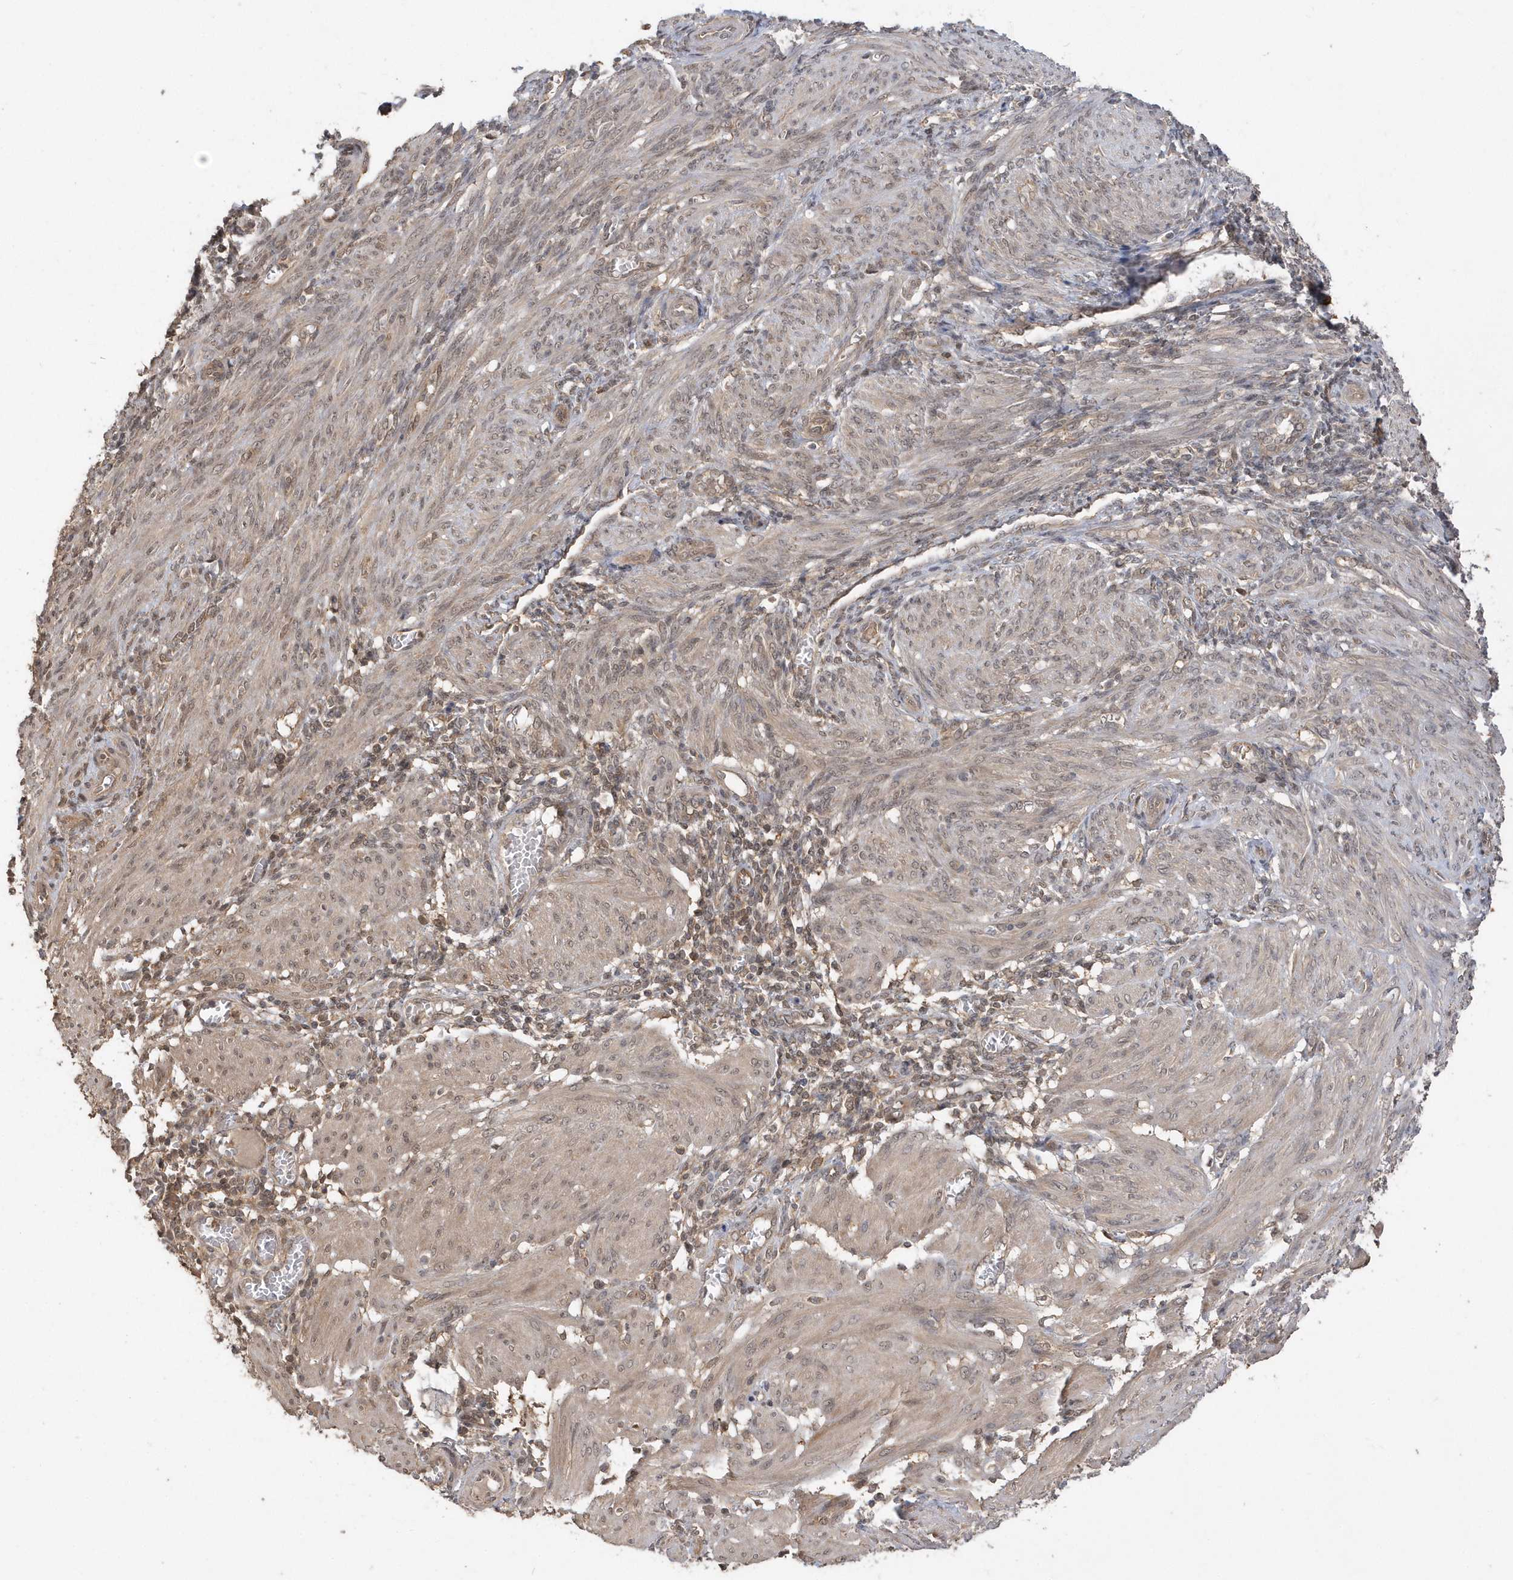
{"staining": {"intensity": "weak", "quantity": "25%-75%", "location": "cytoplasmic/membranous"}, "tissue": "smooth muscle", "cell_type": "Smooth muscle cells", "image_type": "normal", "snomed": [{"axis": "morphology", "description": "Normal tissue, NOS"}, {"axis": "topography", "description": "Smooth muscle"}], "caption": "Protein analysis of benign smooth muscle exhibits weak cytoplasmic/membranous expression in approximately 25%-75% of smooth muscle cells. (IHC, brightfield microscopy, high magnification).", "gene": "RPEL1", "patient": {"sex": "female", "age": 39}}